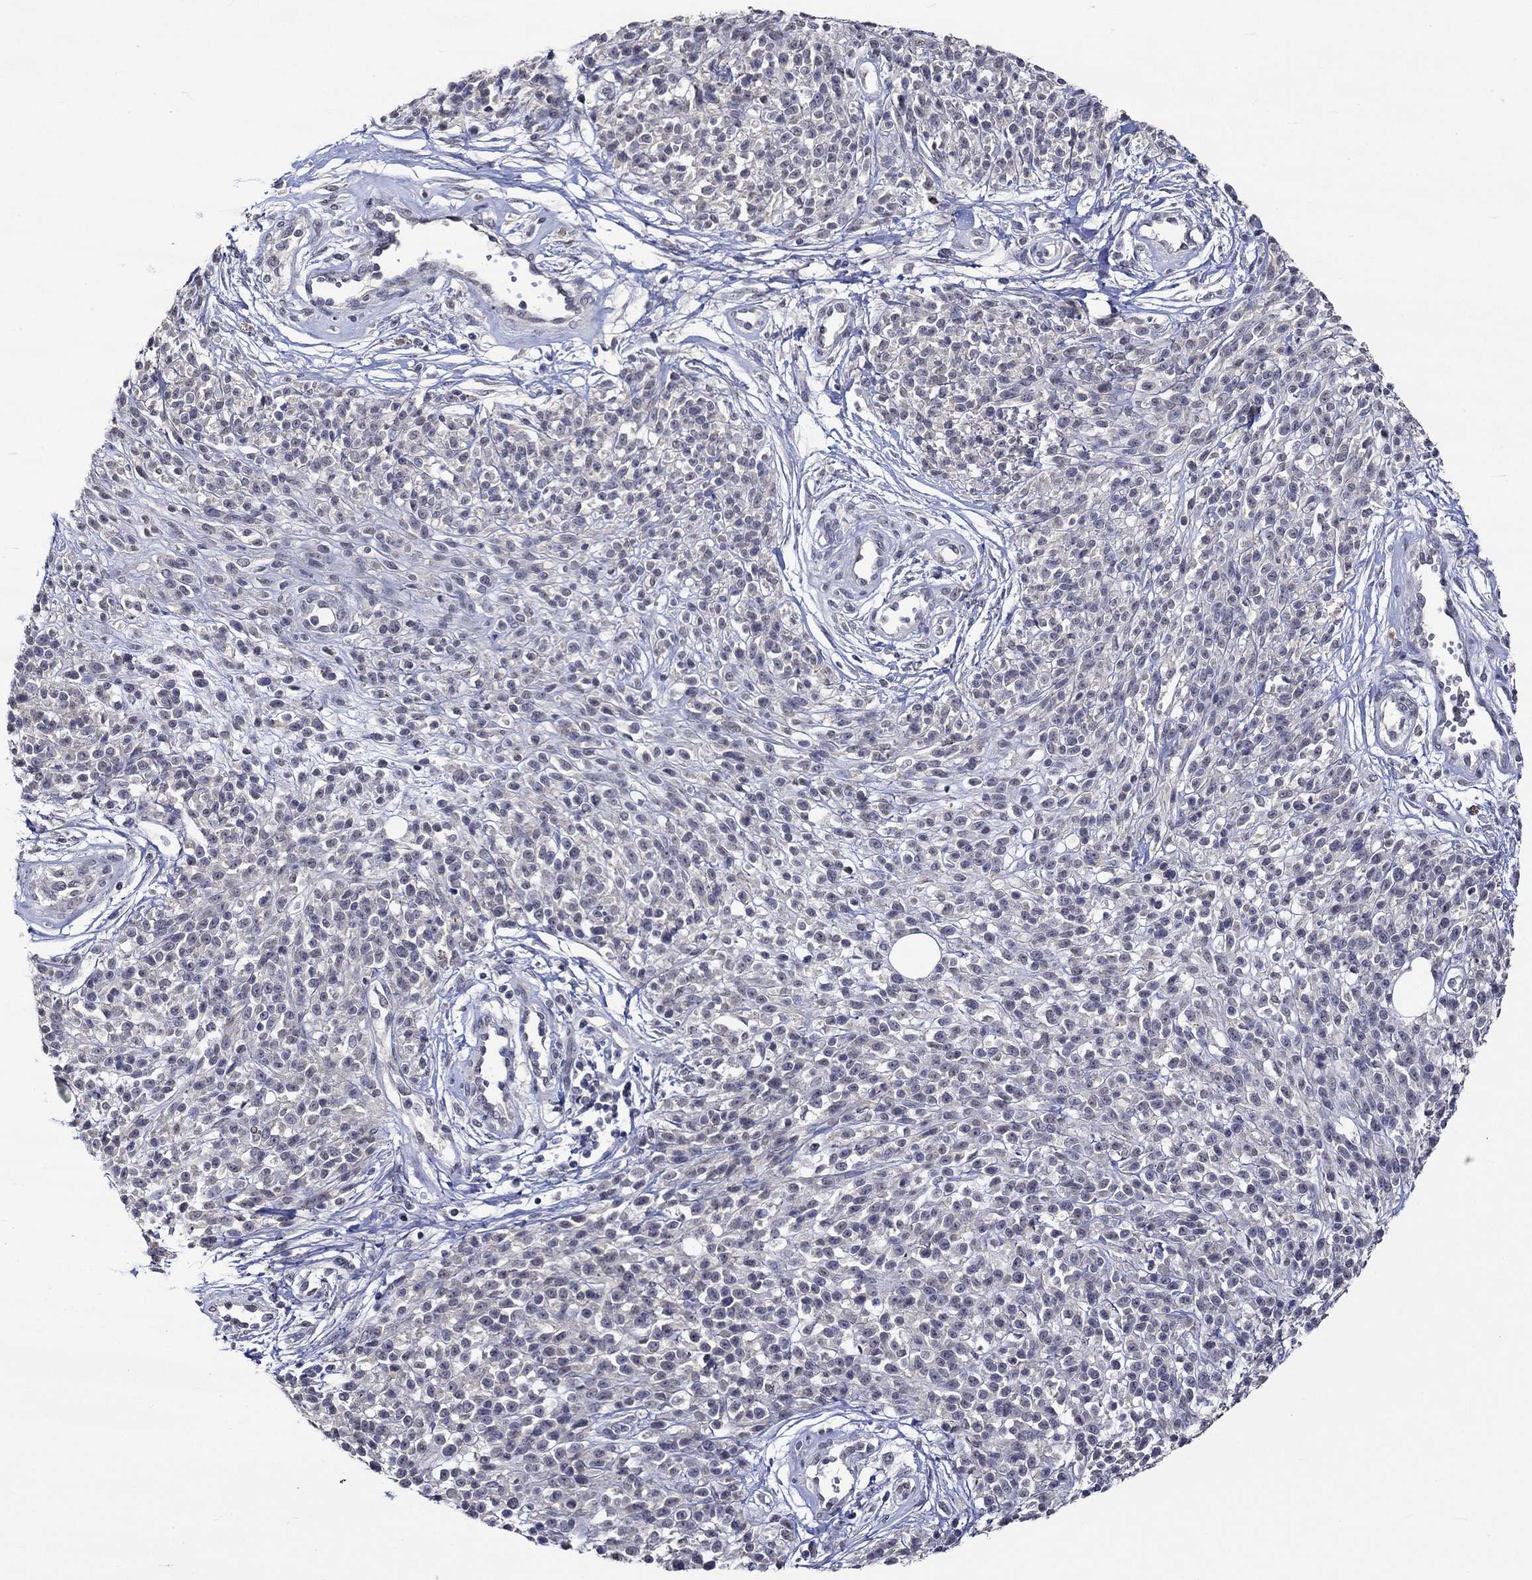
{"staining": {"intensity": "negative", "quantity": "none", "location": "none"}, "tissue": "melanoma", "cell_type": "Tumor cells", "image_type": "cancer", "snomed": [{"axis": "morphology", "description": "Malignant melanoma, NOS"}, {"axis": "topography", "description": "Skin"}, {"axis": "topography", "description": "Skin of trunk"}], "caption": "IHC micrograph of melanoma stained for a protein (brown), which shows no staining in tumor cells.", "gene": "DDX3Y", "patient": {"sex": "male", "age": 74}}